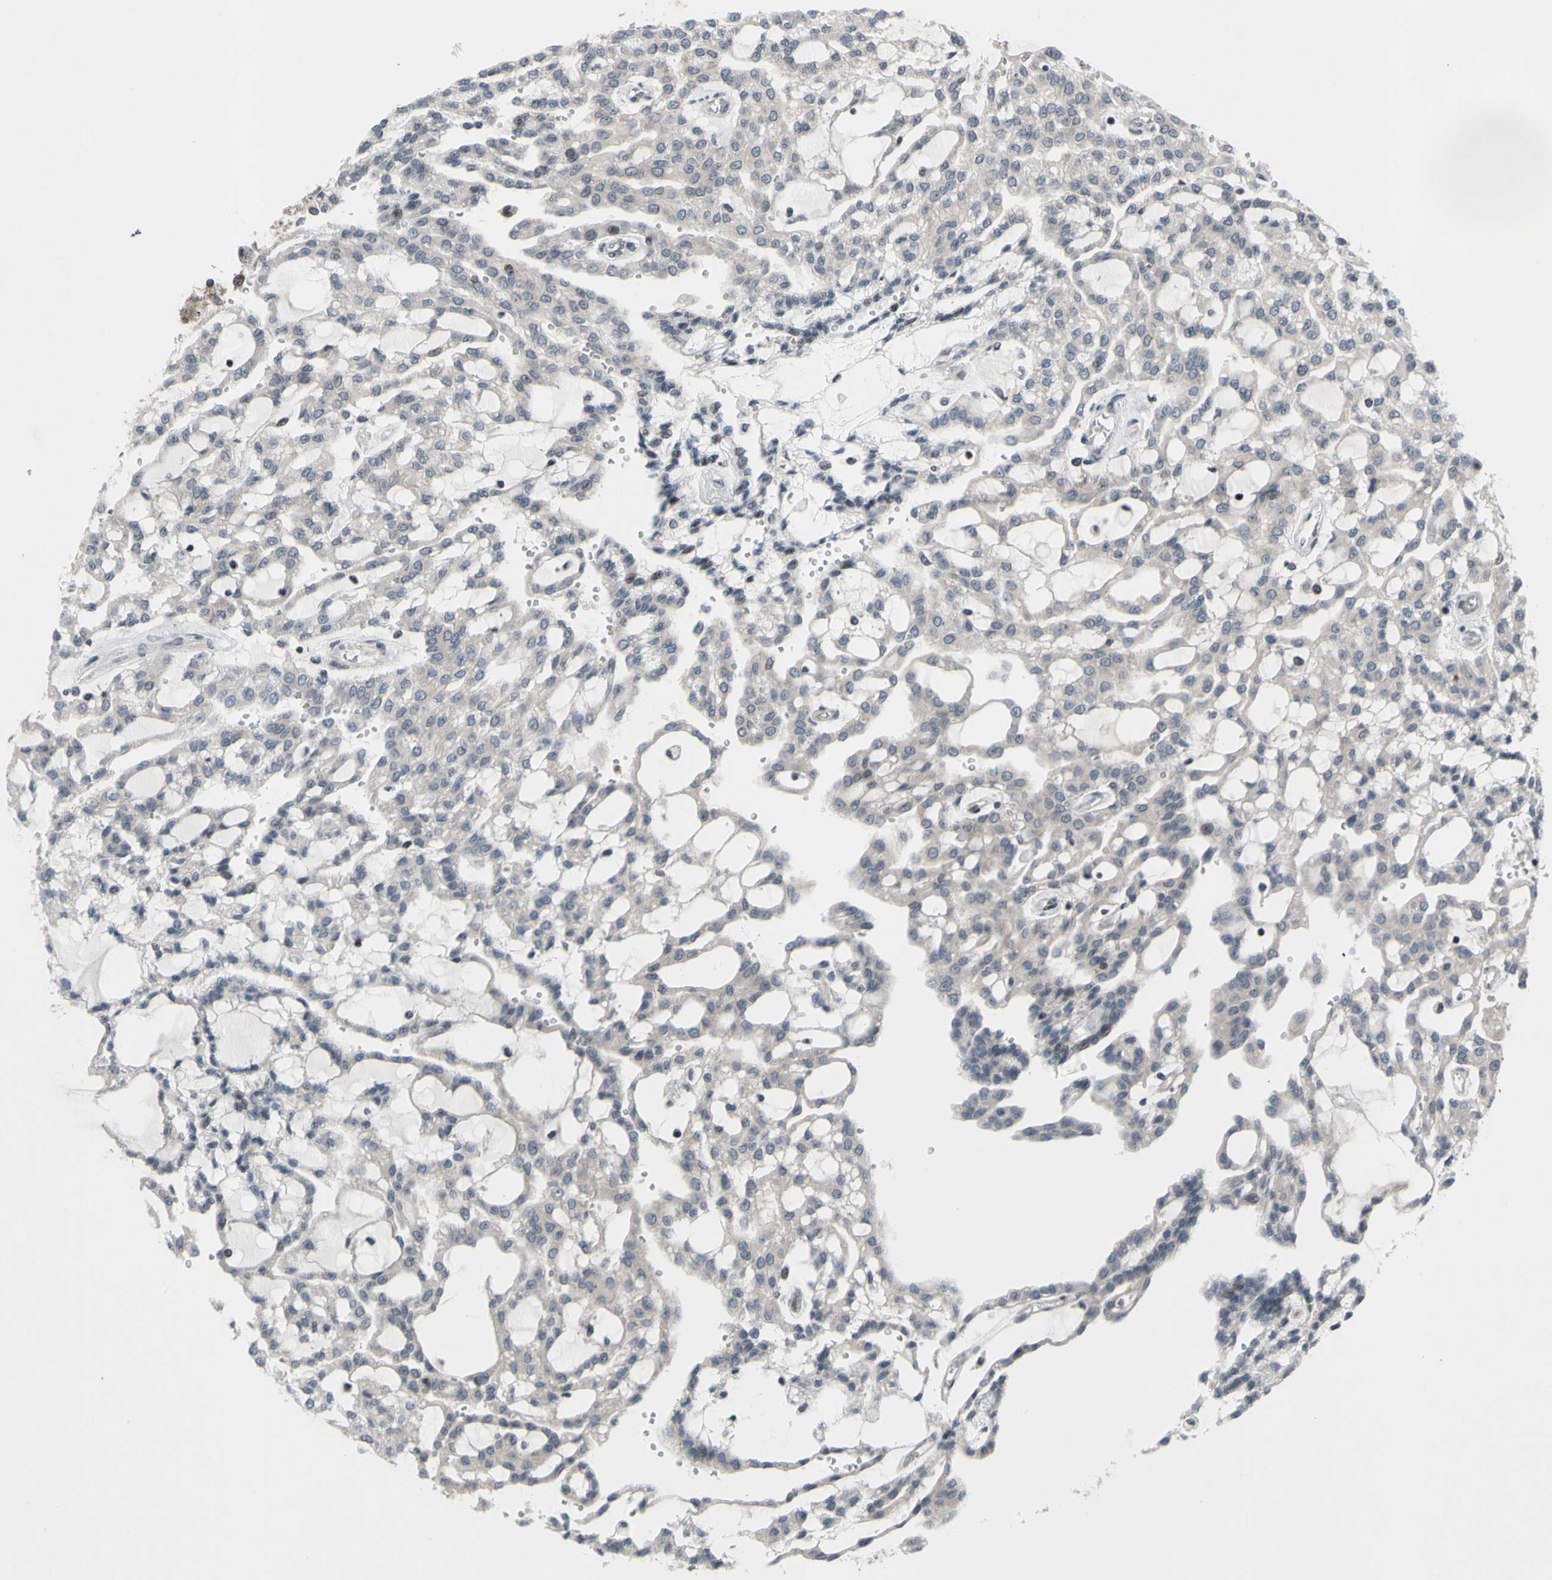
{"staining": {"intensity": "negative", "quantity": "none", "location": "none"}, "tissue": "renal cancer", "cell_type": "Tumor cells", "image_type": "cancer", "snomed": [{"axis": "morphology", "description": "Adenocarcinoma, NOS"}, {"axis": "topography", "description": "Kidney"}], "caption": "Tumor cells show no significant protein staining in renal cancer.", "gene": "XPO1", "patient": {"sex": "male", "age": 63}}